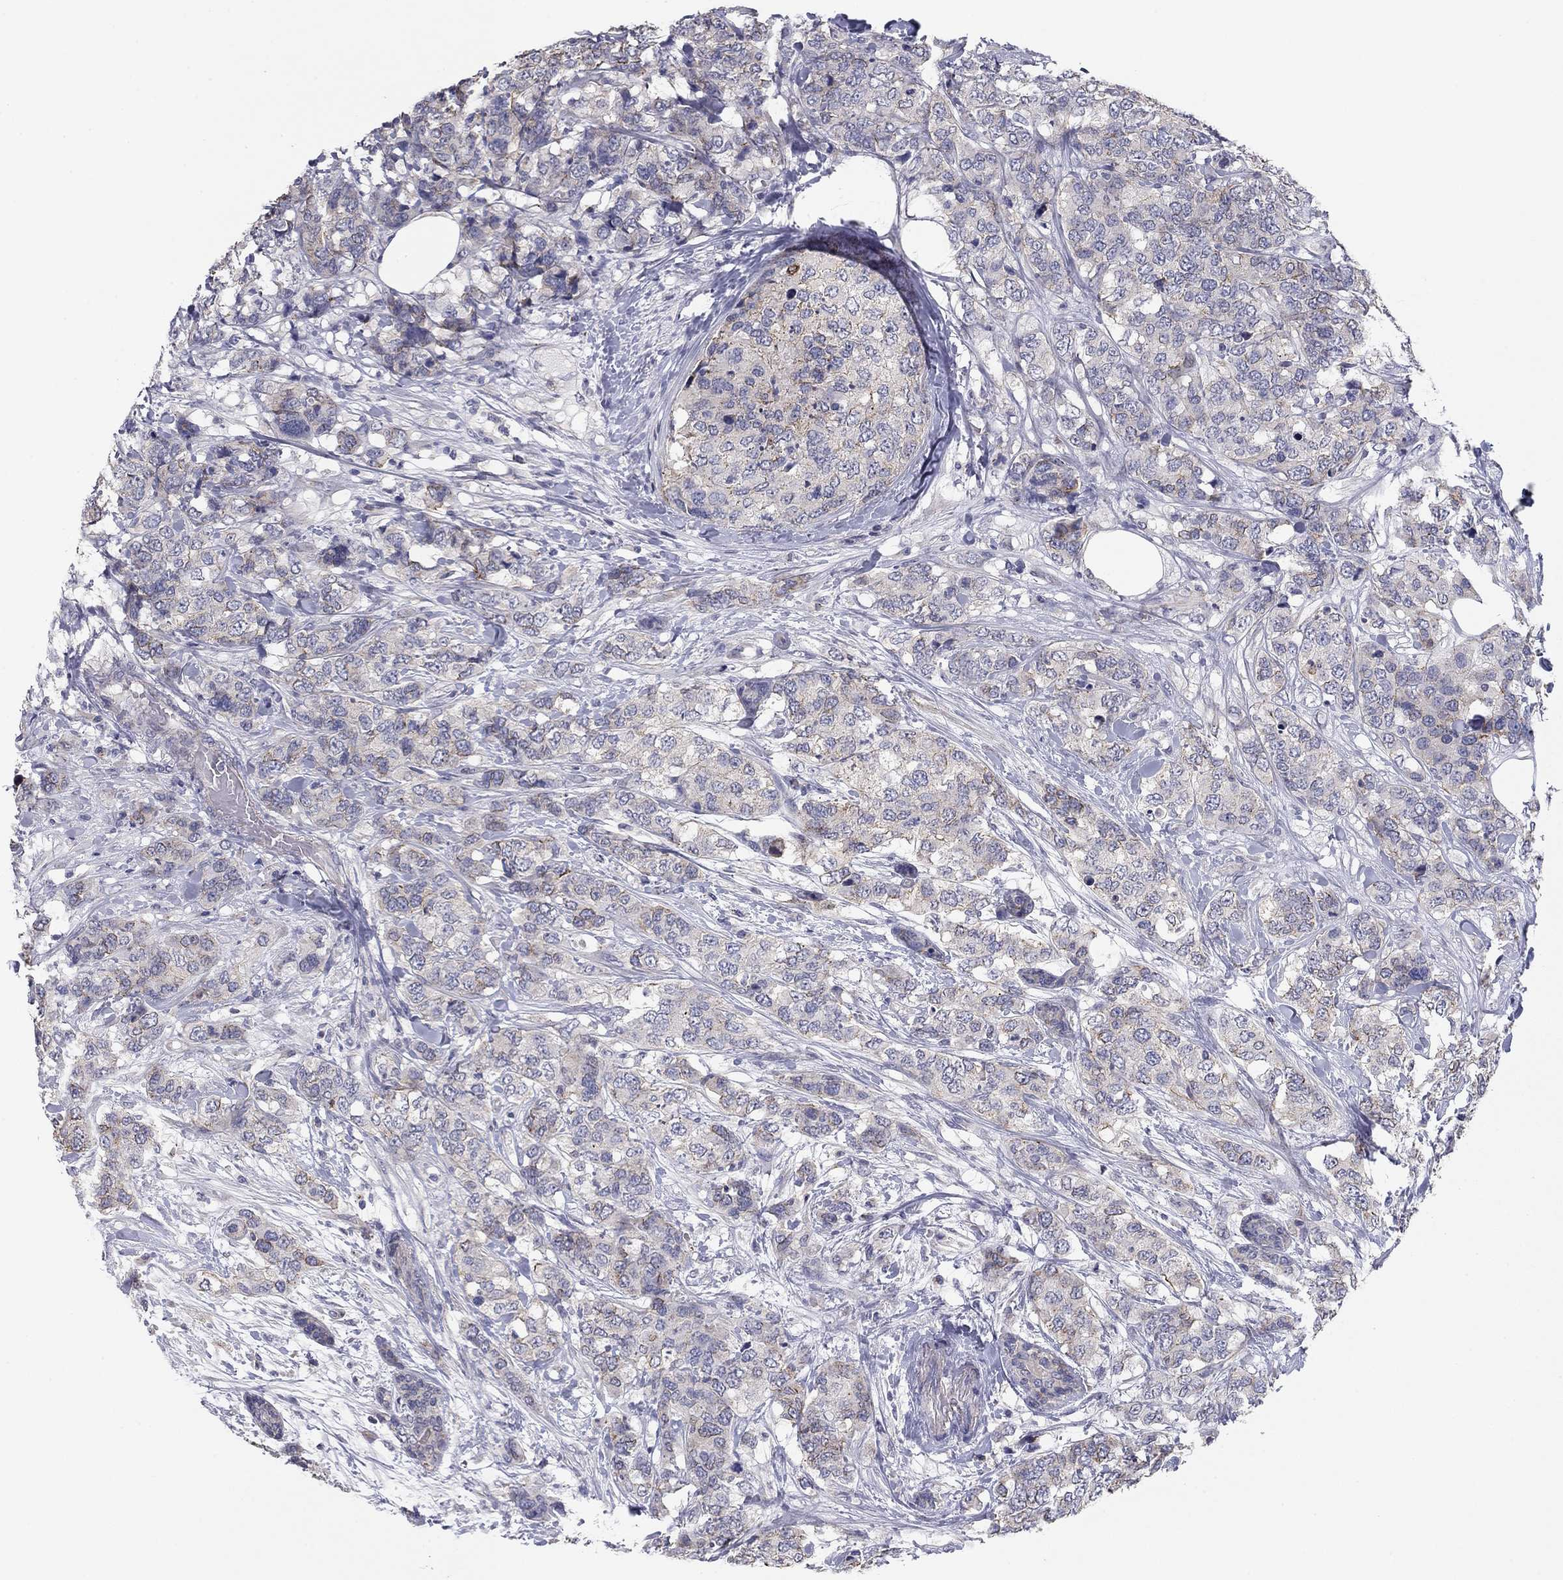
{"staining": {"intensity": "negative", "quantity": "none", "location": "none"}, "tissue": "breast cancer", "cell_type": "Tumor cells", "image_type": "cancer", "snomed": [{"axis": "morphology", "description": "Lobular carcinoma"}, {"axis": "topography", "description": "Breast"}], "caption": "IHC of human breast lobular carcinoma shows no staining in tumor cells. Brightfield microscopy of immunohistochemistry stained with DAB (brown) and hematoxylin (blue), captured at high magnification.", "gene": "SEPTIN3", "patient": {"sex": "female", "age": 59}}